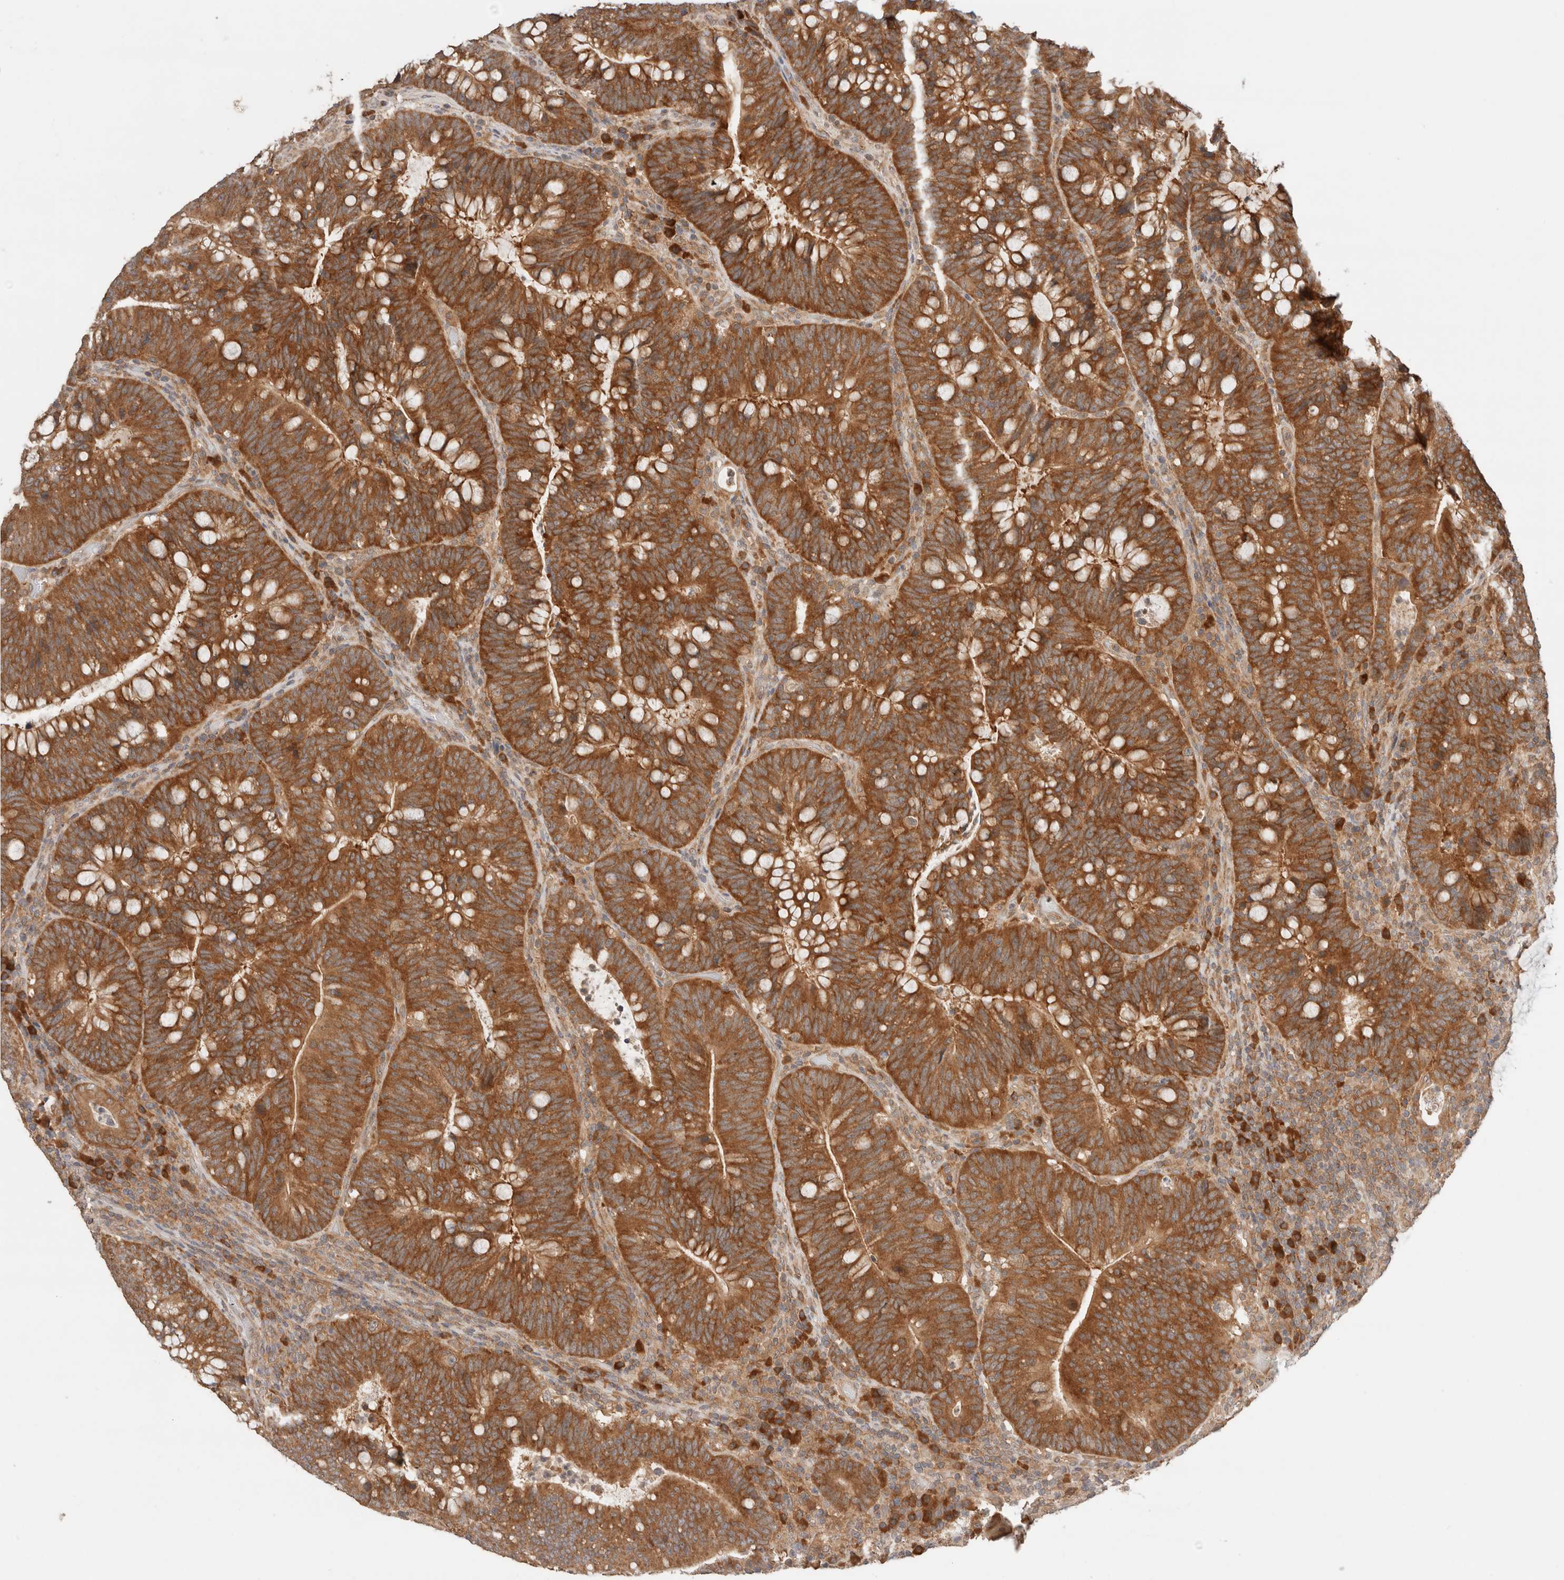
{"staining": {"intensity": "strong", "quantity": ">75%", "location": "cytoplasmic/membranous"}, "tissue": "colorectal cancer", "cell_type": "Tumor cells", "image_type": "cancer", "snomed": [{"axis": "morphology", "description": "Adenocarcinoma, NOS"}, {"axis": "topography", "description": "Colon"}], "caption": "Human adenocarcinoma (colorectal) stained with a protein marker displays strong staining in tumor cells.", "gene": "ARFGEF2", "patient": {"sex": "female", "age": 66}}